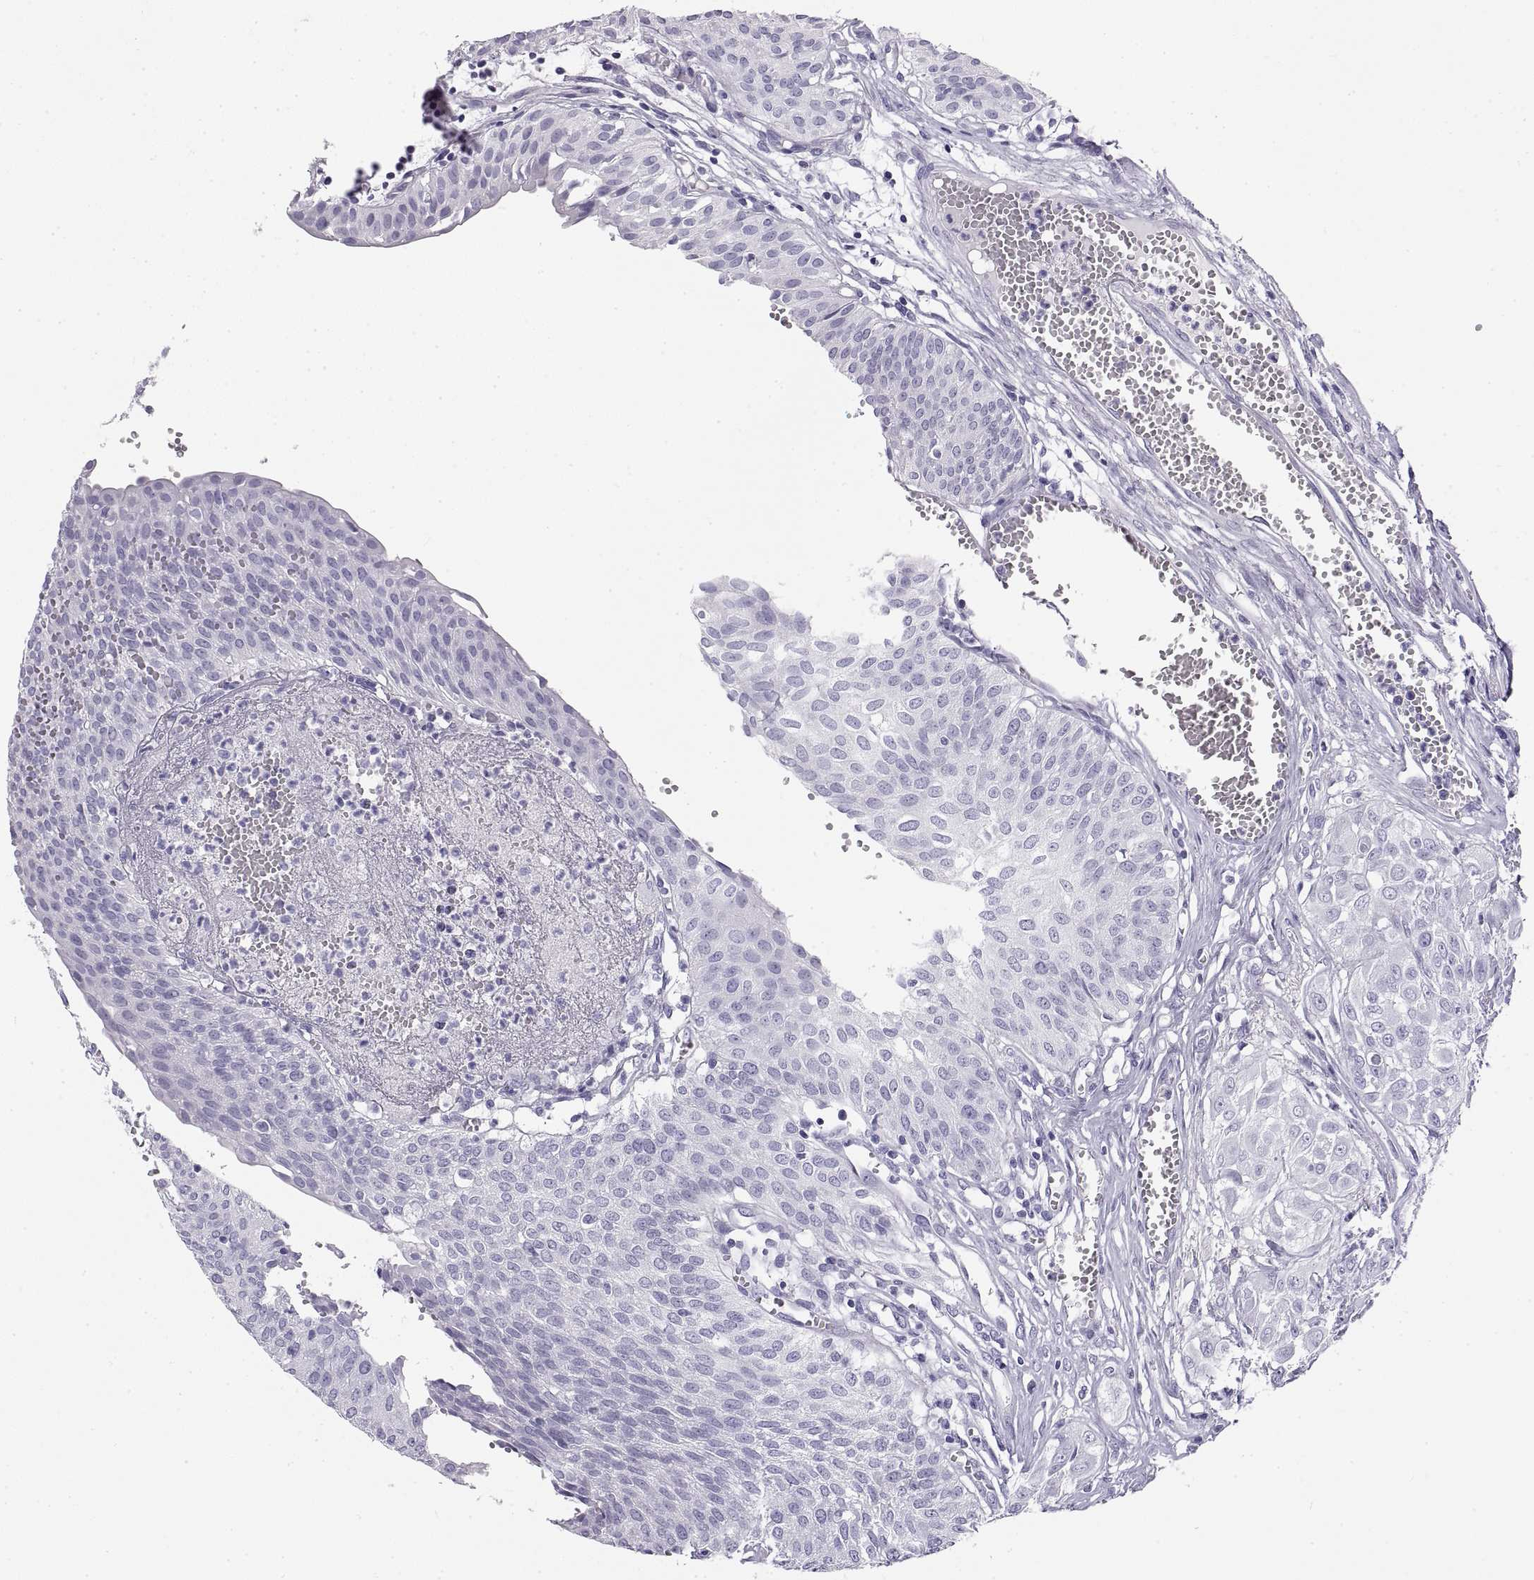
{"staining": {"intensity": "negative", "quantity": "none", "location": "none"}, "tissue": "urothelial cancer", "cell_type": "Tumor cells", "image_type": "cancer", "snomed": [{"axis": "morphology", "description": "Urothelial carcinoma, High grade"}, {"axis": "topography", "description": "Urinary bladder"}], "caption": "Immunohistochemical staining of urothelial cancer reveals no significant expression in tumor cells. Brightfield microscopy of immunohistochemistry (IHC) stained with DAB (brown) and hematoxylin (blue), captured at high magnification.", "gene": "RLBP1", "patient": {"sex": "male", "age": 57}}